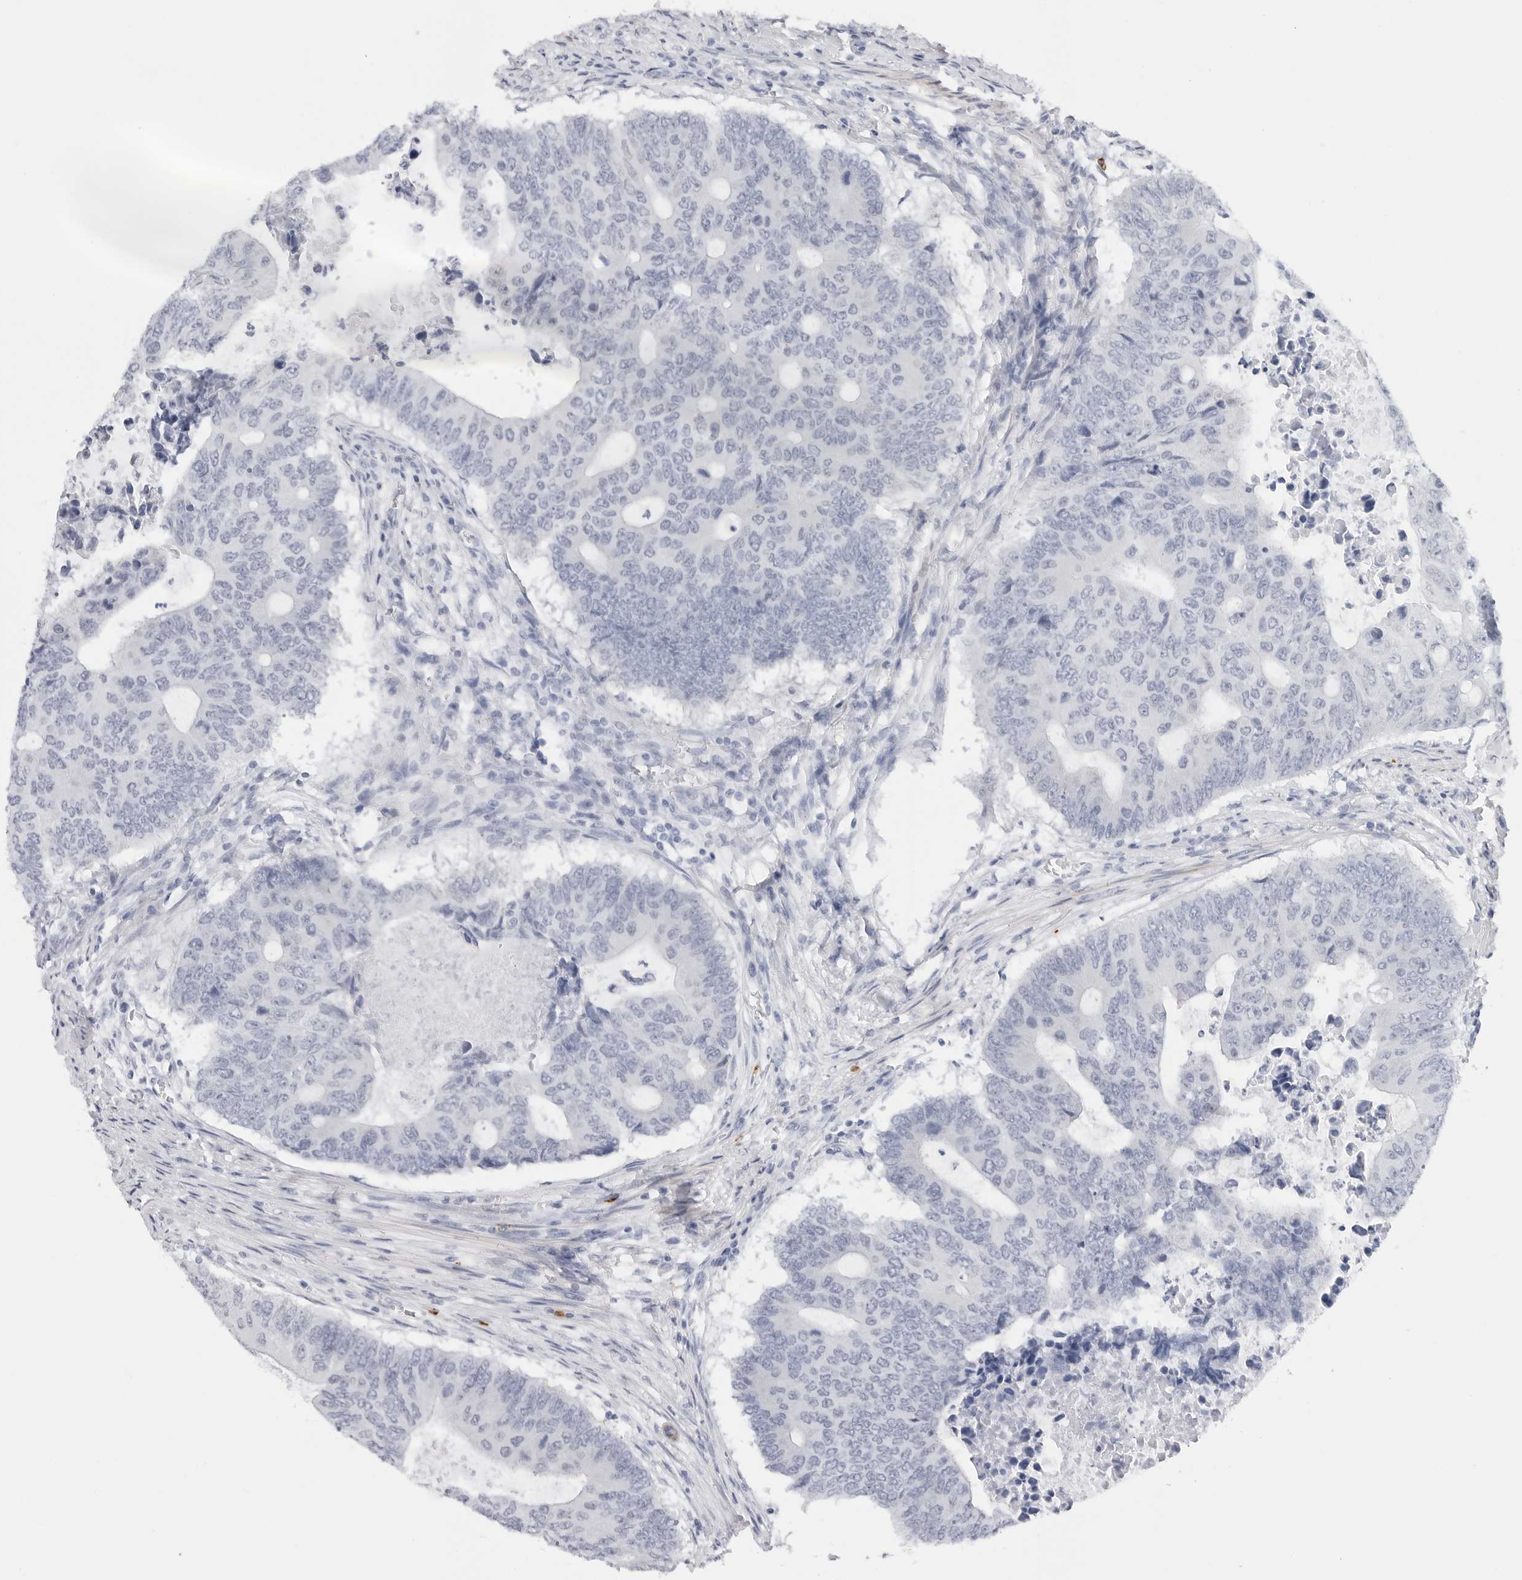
{"staining": {"intensity": "negative", "quantity": "none", "location": "none"}, "tissue": "colorectal cancer", "cell_type": "Tumor cells", "image_type": "cancer", "snomed": [{"axis": "morphology", "description": "Adenocarcinoma, NOS"}, {"axis": "topography", "description": "Colon"}], "caption": "Tumor cells show no significant staining in colorectal cancer (adenocarcinoma). (DAB (3,3'-diaminobenzidine) IHC, high magnification).", "gene": "HSPB7", "patient": {"sex": "male", "age": 87}}